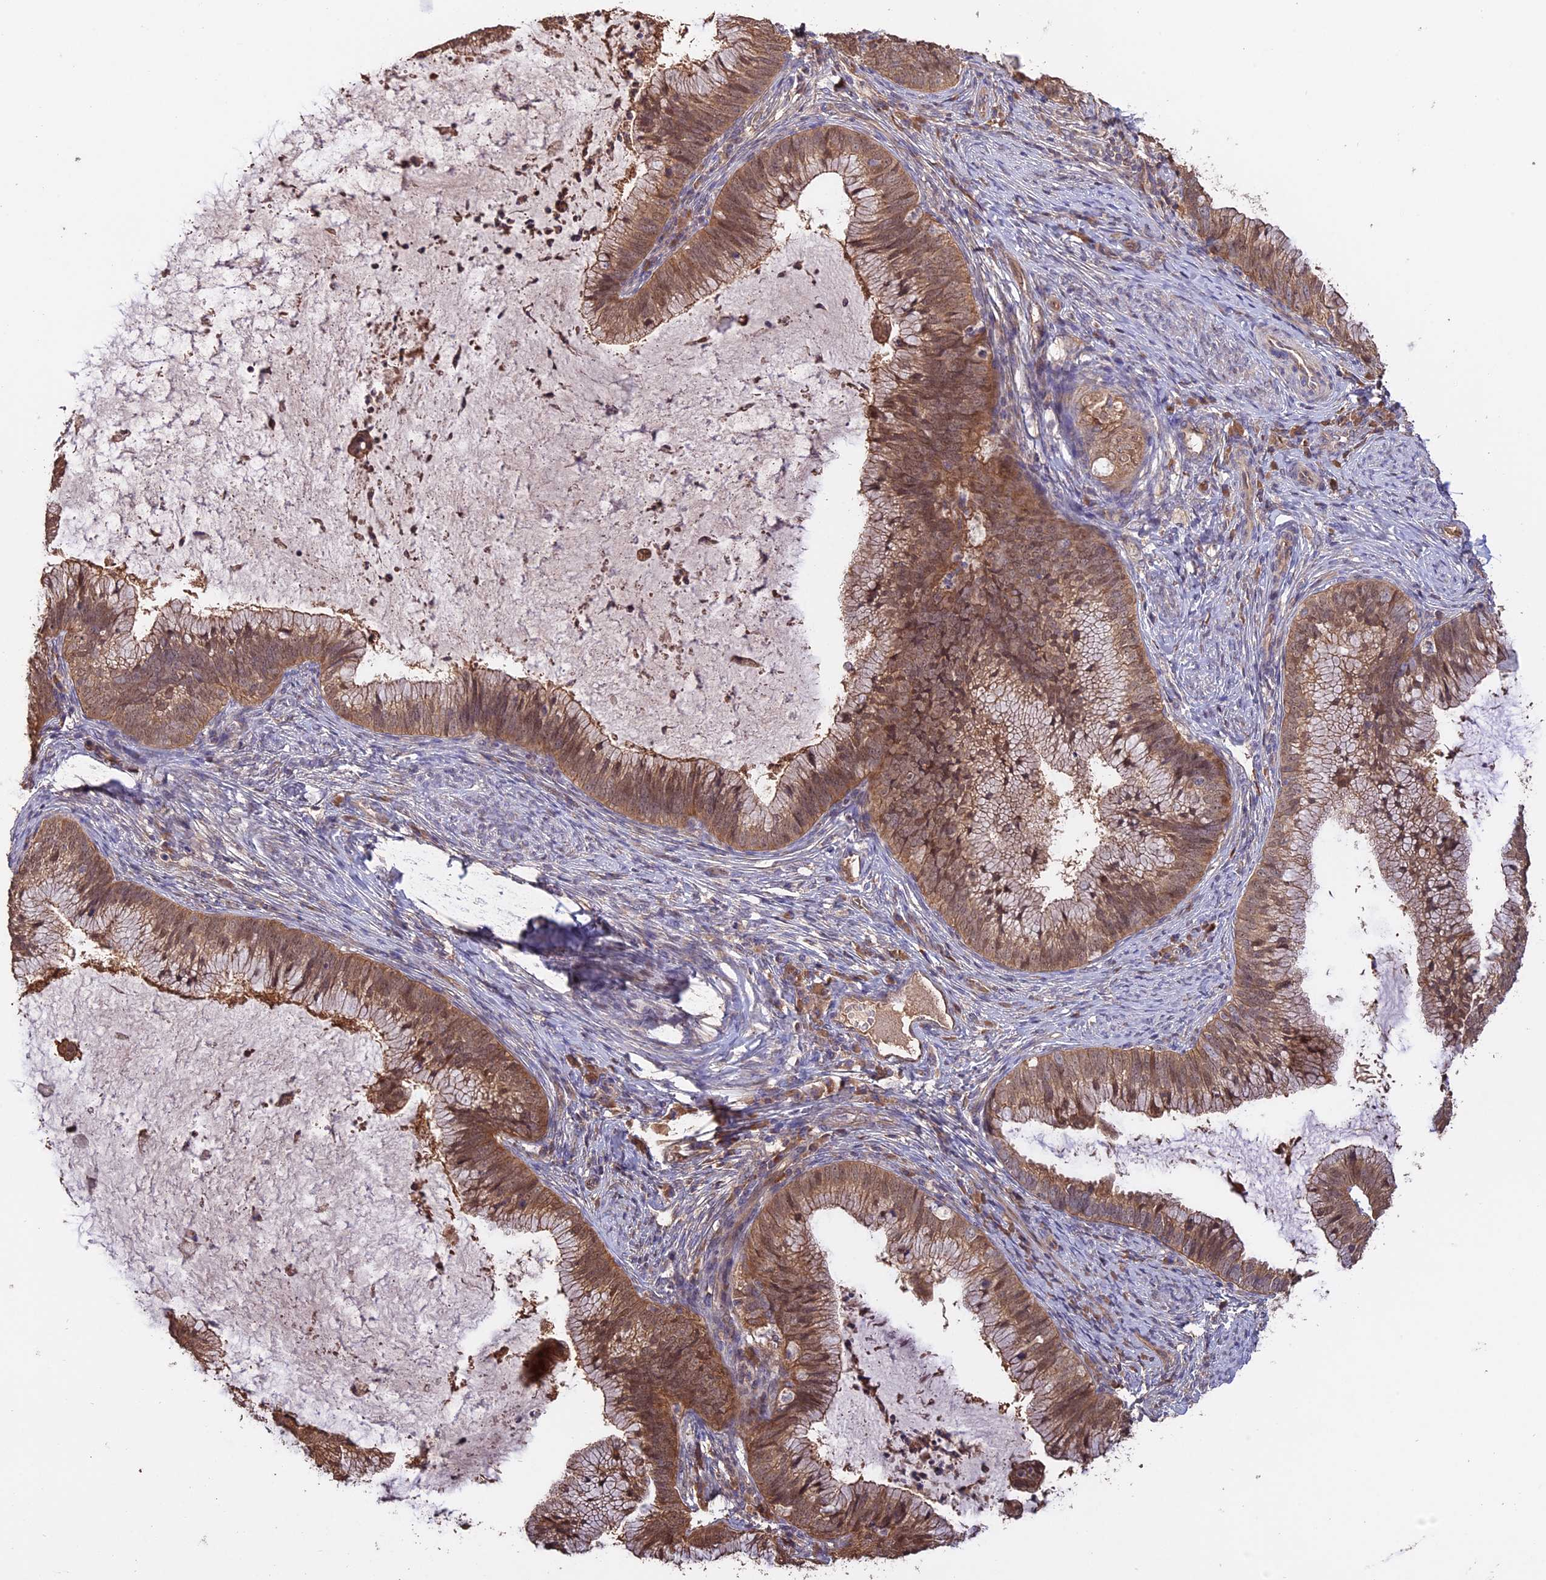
{"staining": {"intensity": "moderate", "quantity": ">75%", "location": "cytoplasmic/membranous,nuclear"}, "tissue": "cervical cancer", "cell_type": "Tumor cells", "image_type": "cancer", "snomed": [{"axis": "morphology", "description": "Adenocarcinoma, NOS"}, {"axis": "topography", "description": "Cervix"}], "caption": "Cervical cancer (adenocarcinoma) stained with a protein marker displays moderate staining in tumor cells.", "gene": "RASAL1", "patient": {"sex": "female", "age": 36}}